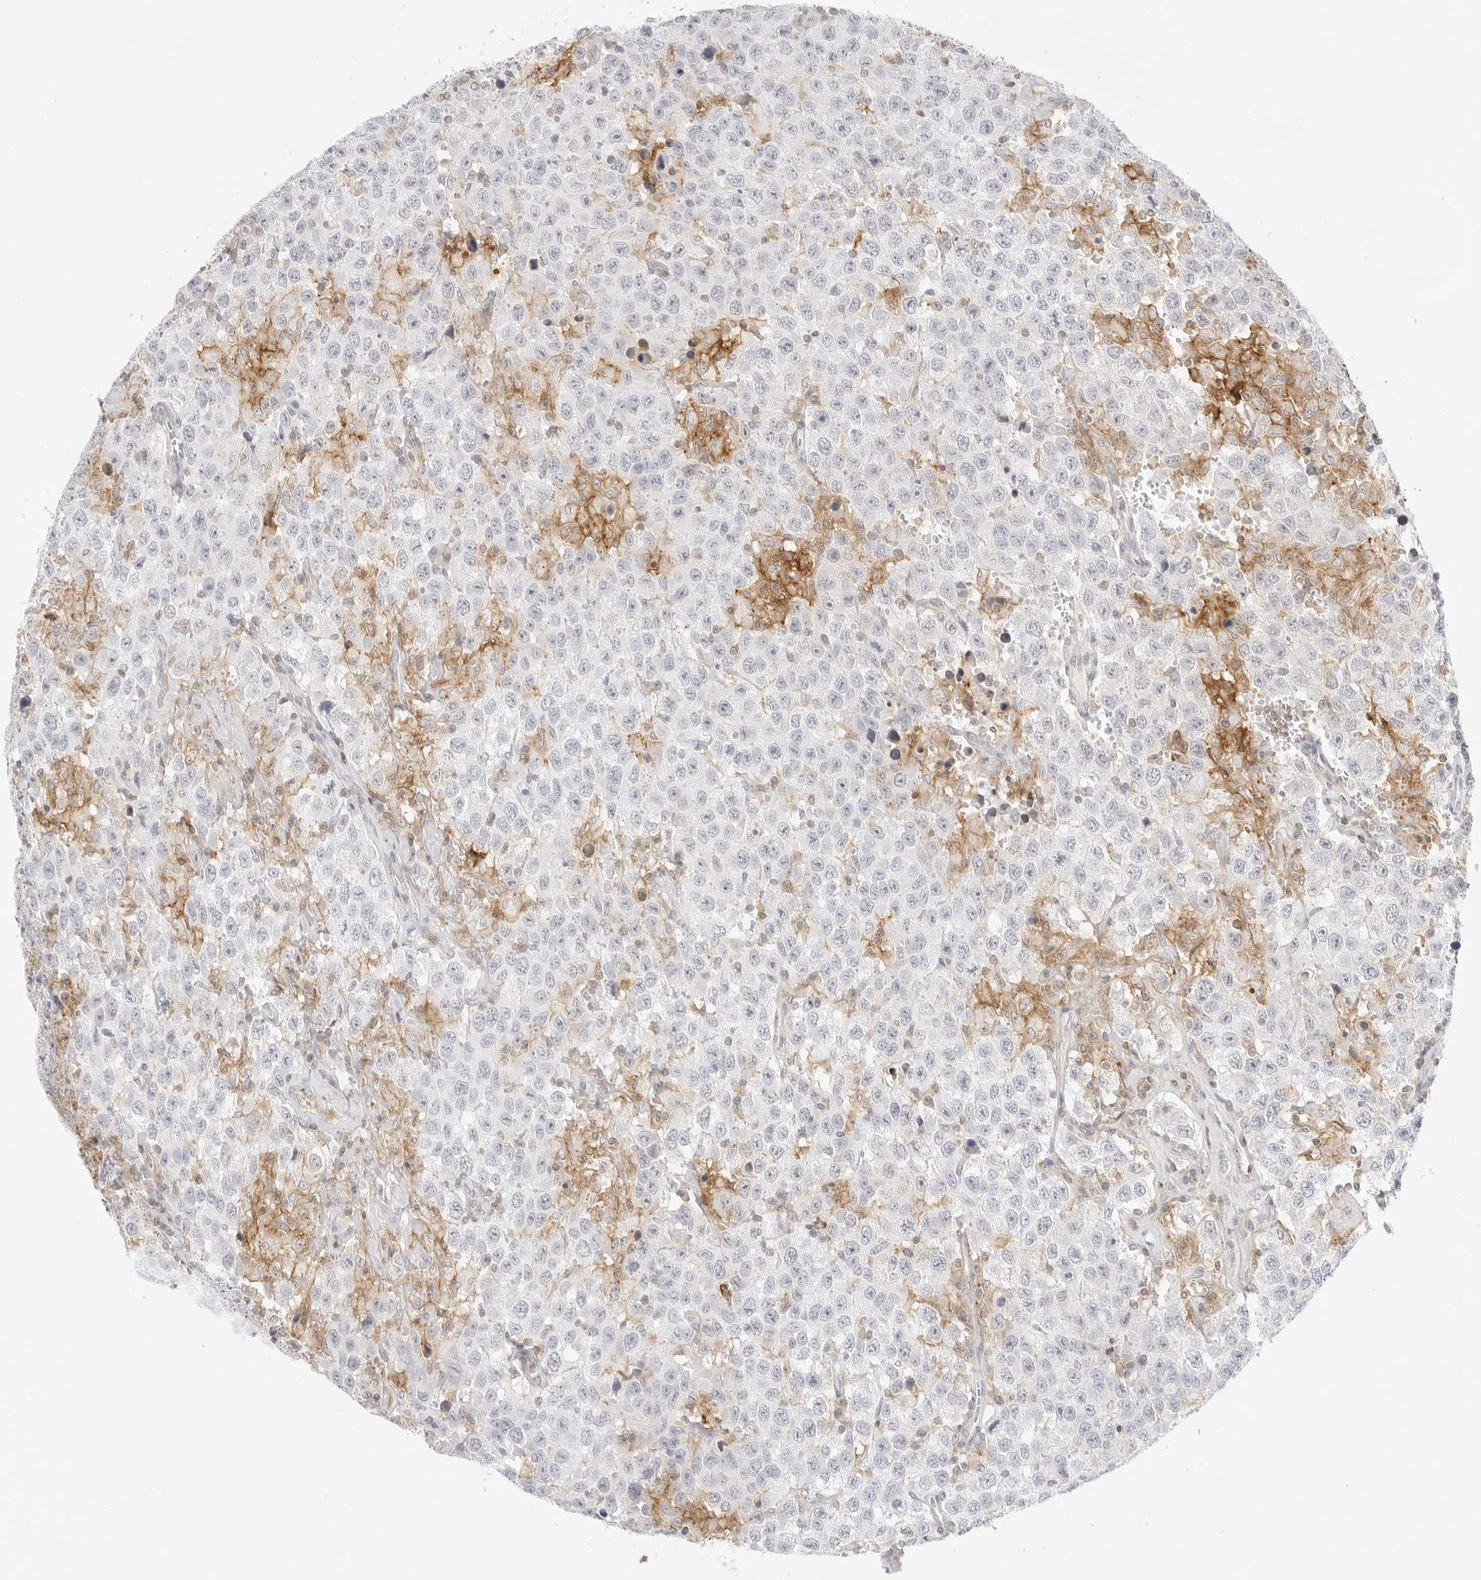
{"staining": {"intensity": "negative", "quantity": "none", "location": "none"}, "tissue": "testis cancer", "cell_type": "Tumor cells", "image_type": "cancer", "snomed": [{"axis": "morphology", "description": "Seminoma, NOS"}, {"axis": "topography", "description": "Testis"}], "caption": "Immunohistochemical staining of human seminoma (testis) exhibits no significant staining in tumor cells. Nuclei are stained in blue.", "gene": "TNFRSF14", "patient": {"sex": "male", "age": 41}}